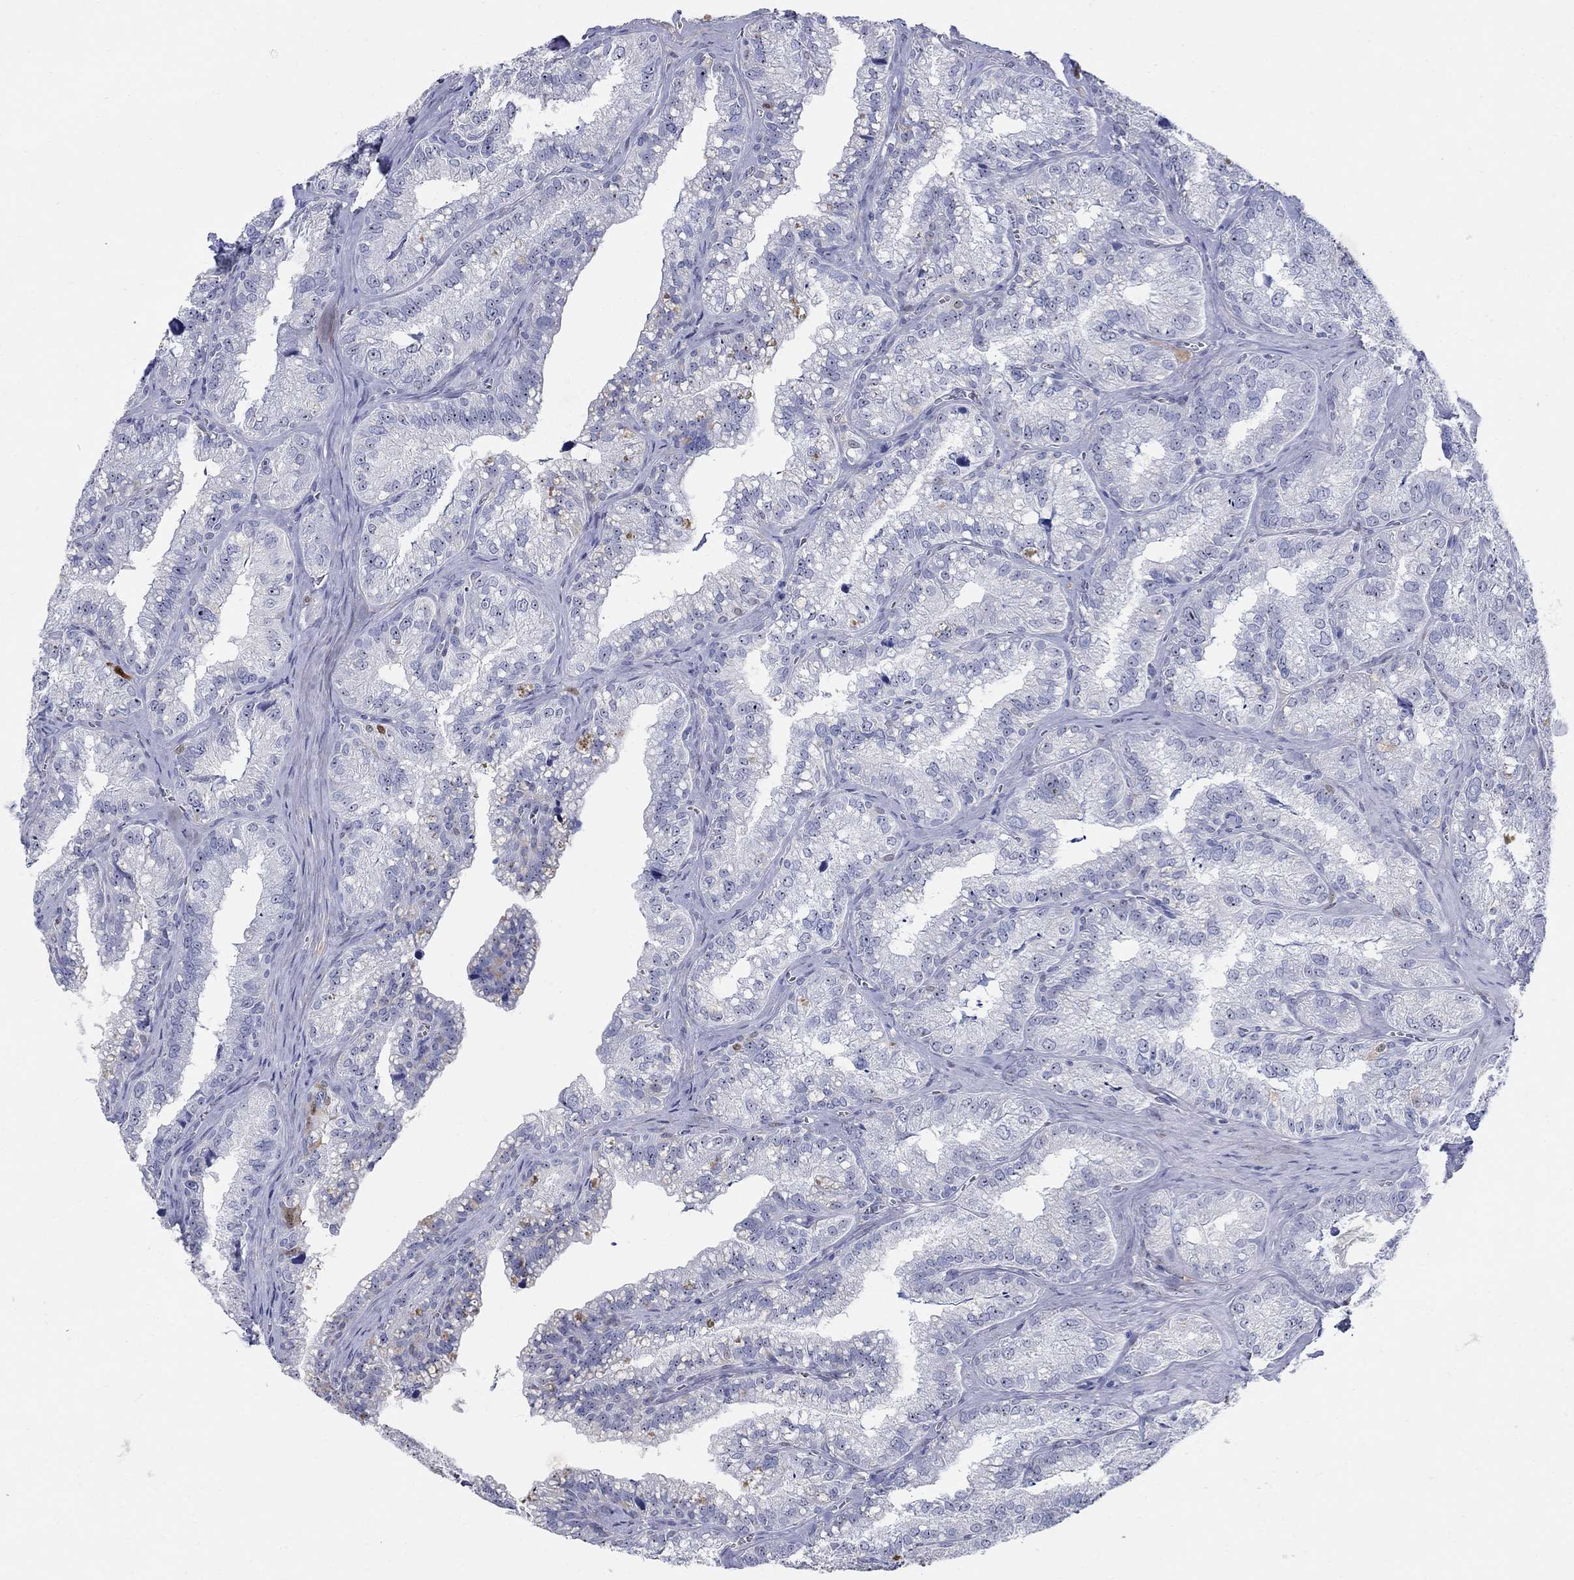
{"staining": {"intensity": "negative", "quantity": "none", "location": "none"}, "tissue": "seminal vesicle", "cell_type": "Glandular cells", "image_type": "normal", "snomed": [{"axis": "morphology", "description": "Normal tissue, NOS"}, {"axis": "topography", "description": "Seminal veicle"}], "caption": "A high-resolution histopathology image shows immunohistochemistry (IHC) staining of unremarkable seminal vesicle, which exhibits no significant staining in glandular cells.", "gene": "AKR1C1", "patient": {"sex": "male", "age": 57}}